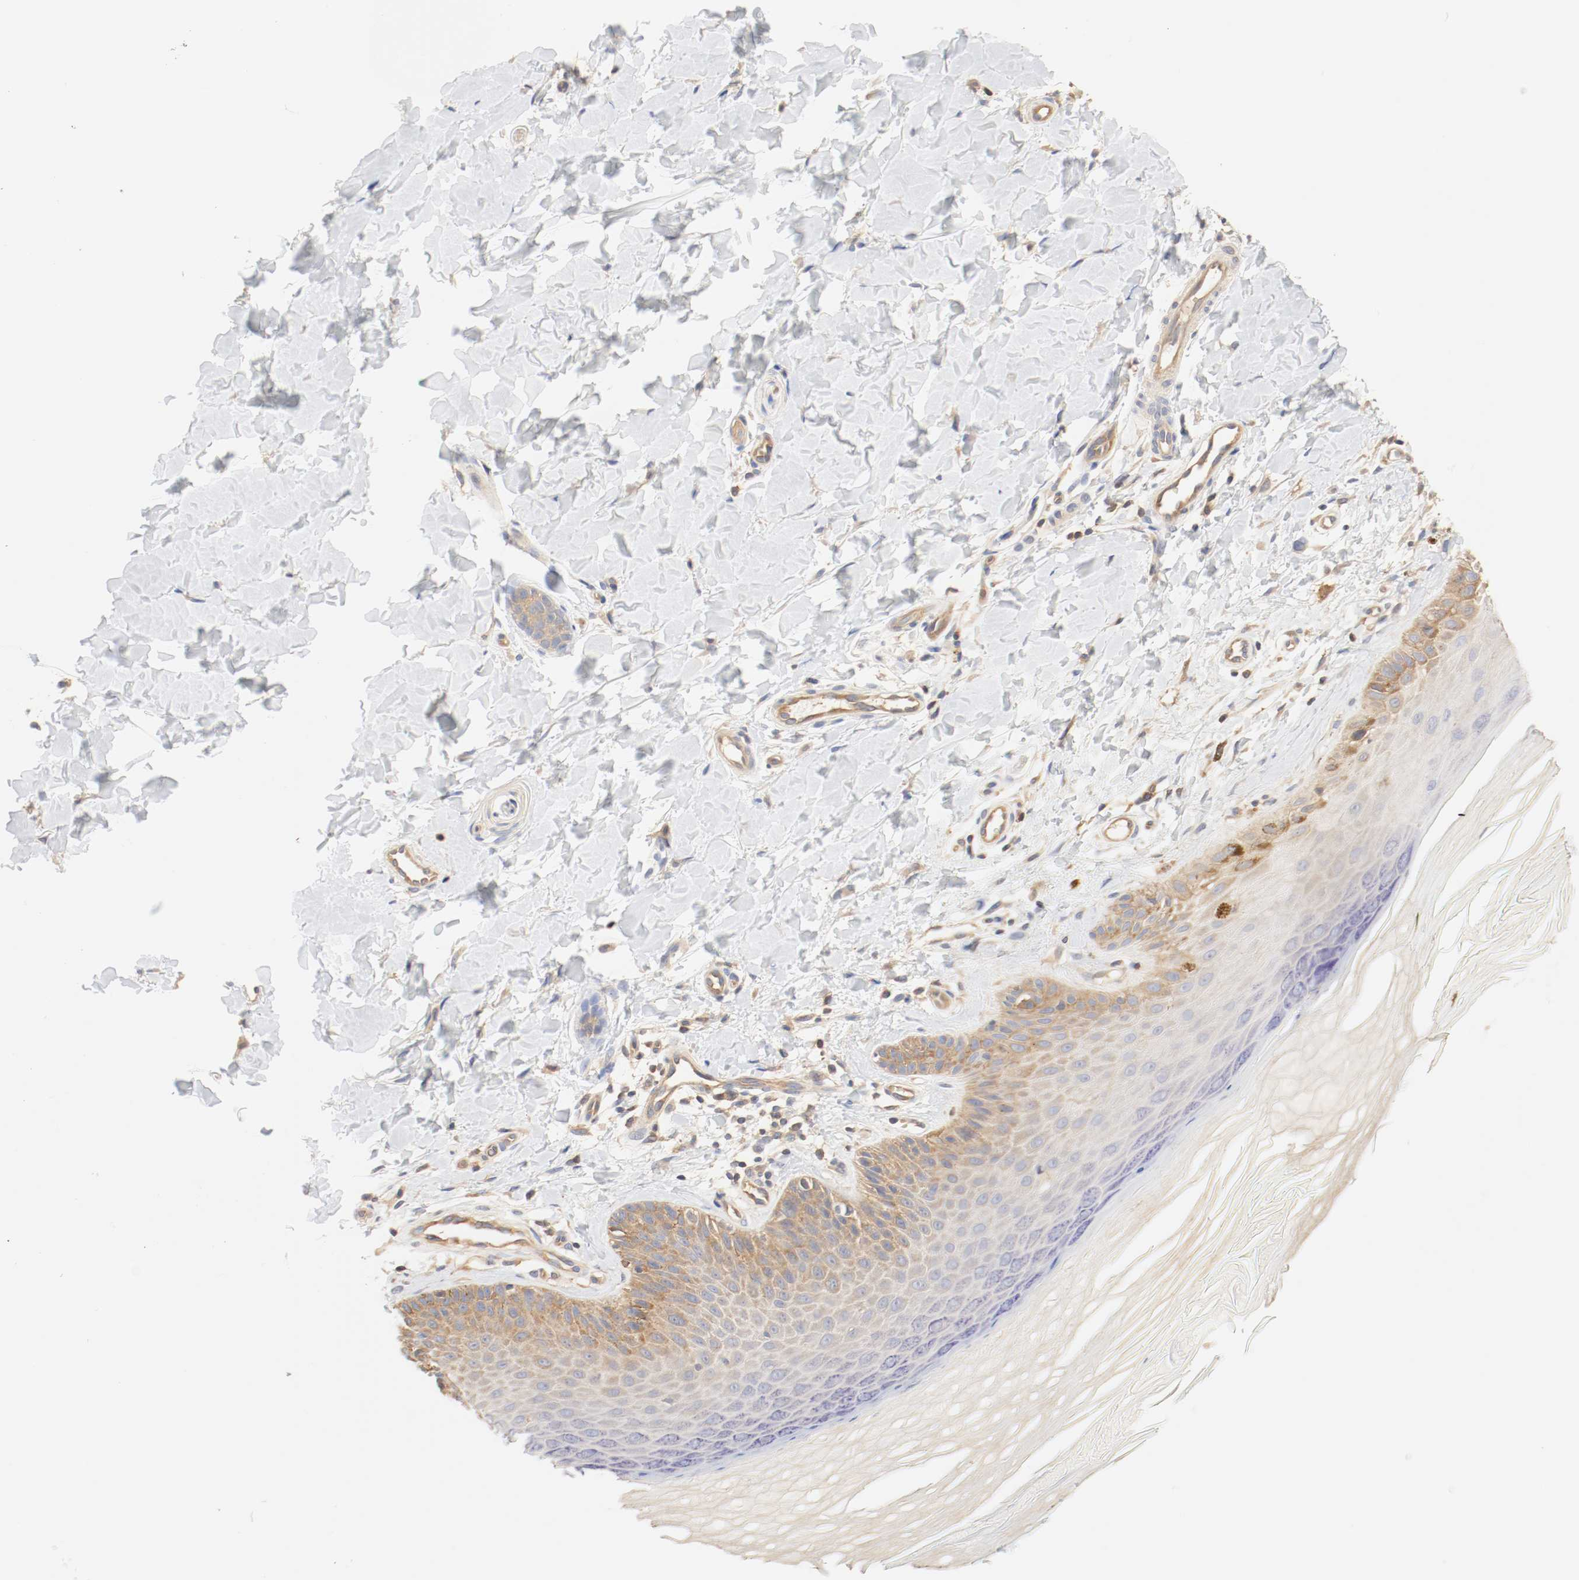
{"staining": {"intensity": "moderate", "quantity": "<25%", "location": "cytoplasmic/membranous"}, "tissue": "skin", "cell_type": "Fibroblasts", "image_type": "normal", "snomed": [{"axis": "morphology", "description": "Normal tissue, NOS"}, {"axis": "topography", "description": "Skin"}], "caption": "A low amount of moderate cytoplasmic/membranous staining is seen in about <25% of fibroblasts in normal skin.", "gene": "GIT1", "patient": {"sex": "male", "age": 26}}